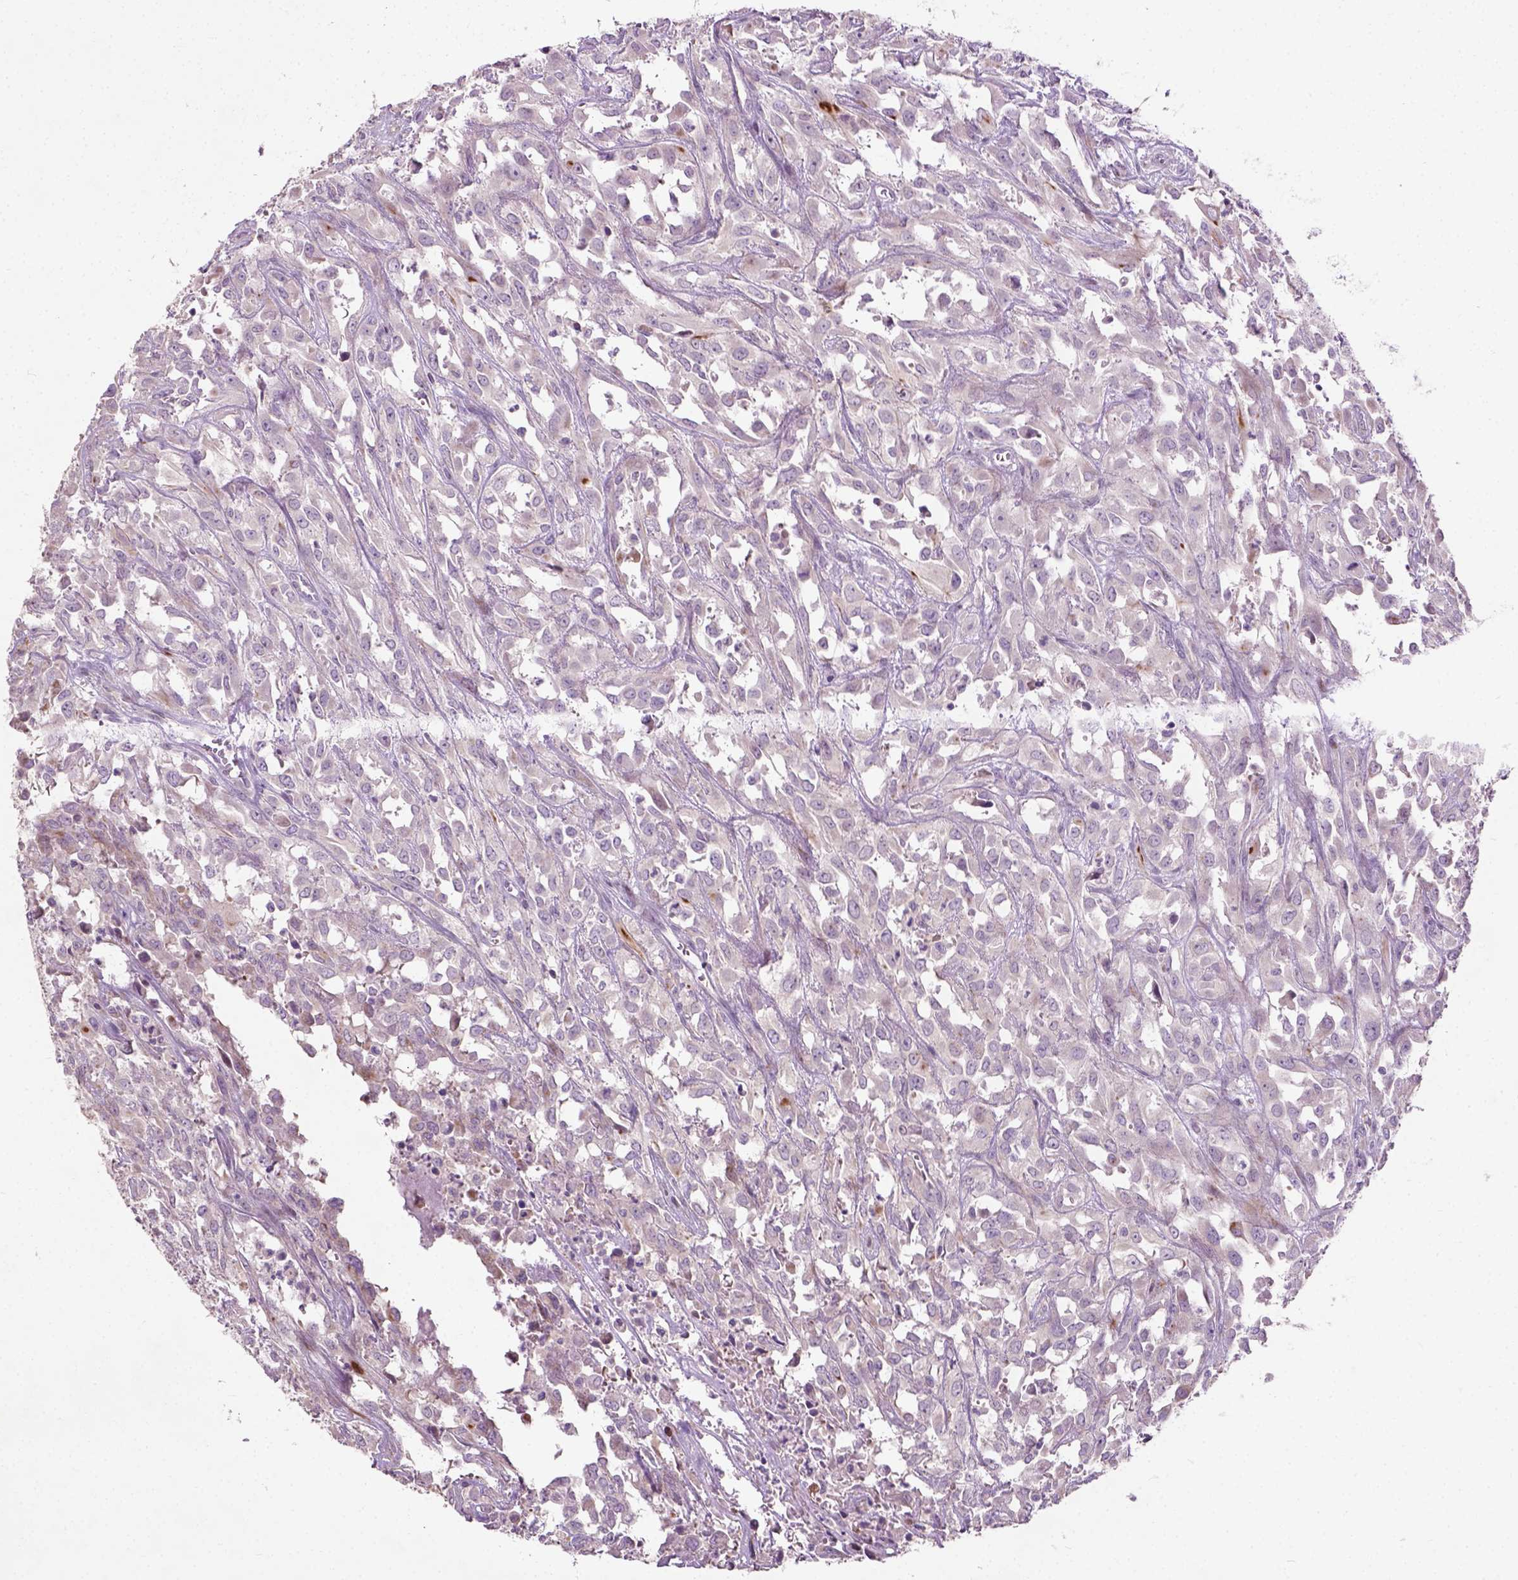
{"staining": {"intensity": "moderate", "quantity": "<25%", "location": "cytoplasmic/membranous"}, "tissue": "urothelial cancer", "cell_type": "Tumor cells", "image_type": "cancer", "snomed": [{"axis": "morphology", "description": "Urothelial carcinoma, High grade"}, {"axis": "topography", "description": "Urinary bladder"}], "caption": "Moderate cytoplasmic/membranous protein staining is present in approximately <25% of tumor cells in urothelial cancer. Nuclei are stained in blue.", "gene": "PKP3", "patient": {"sex": "male", "age": 67}}